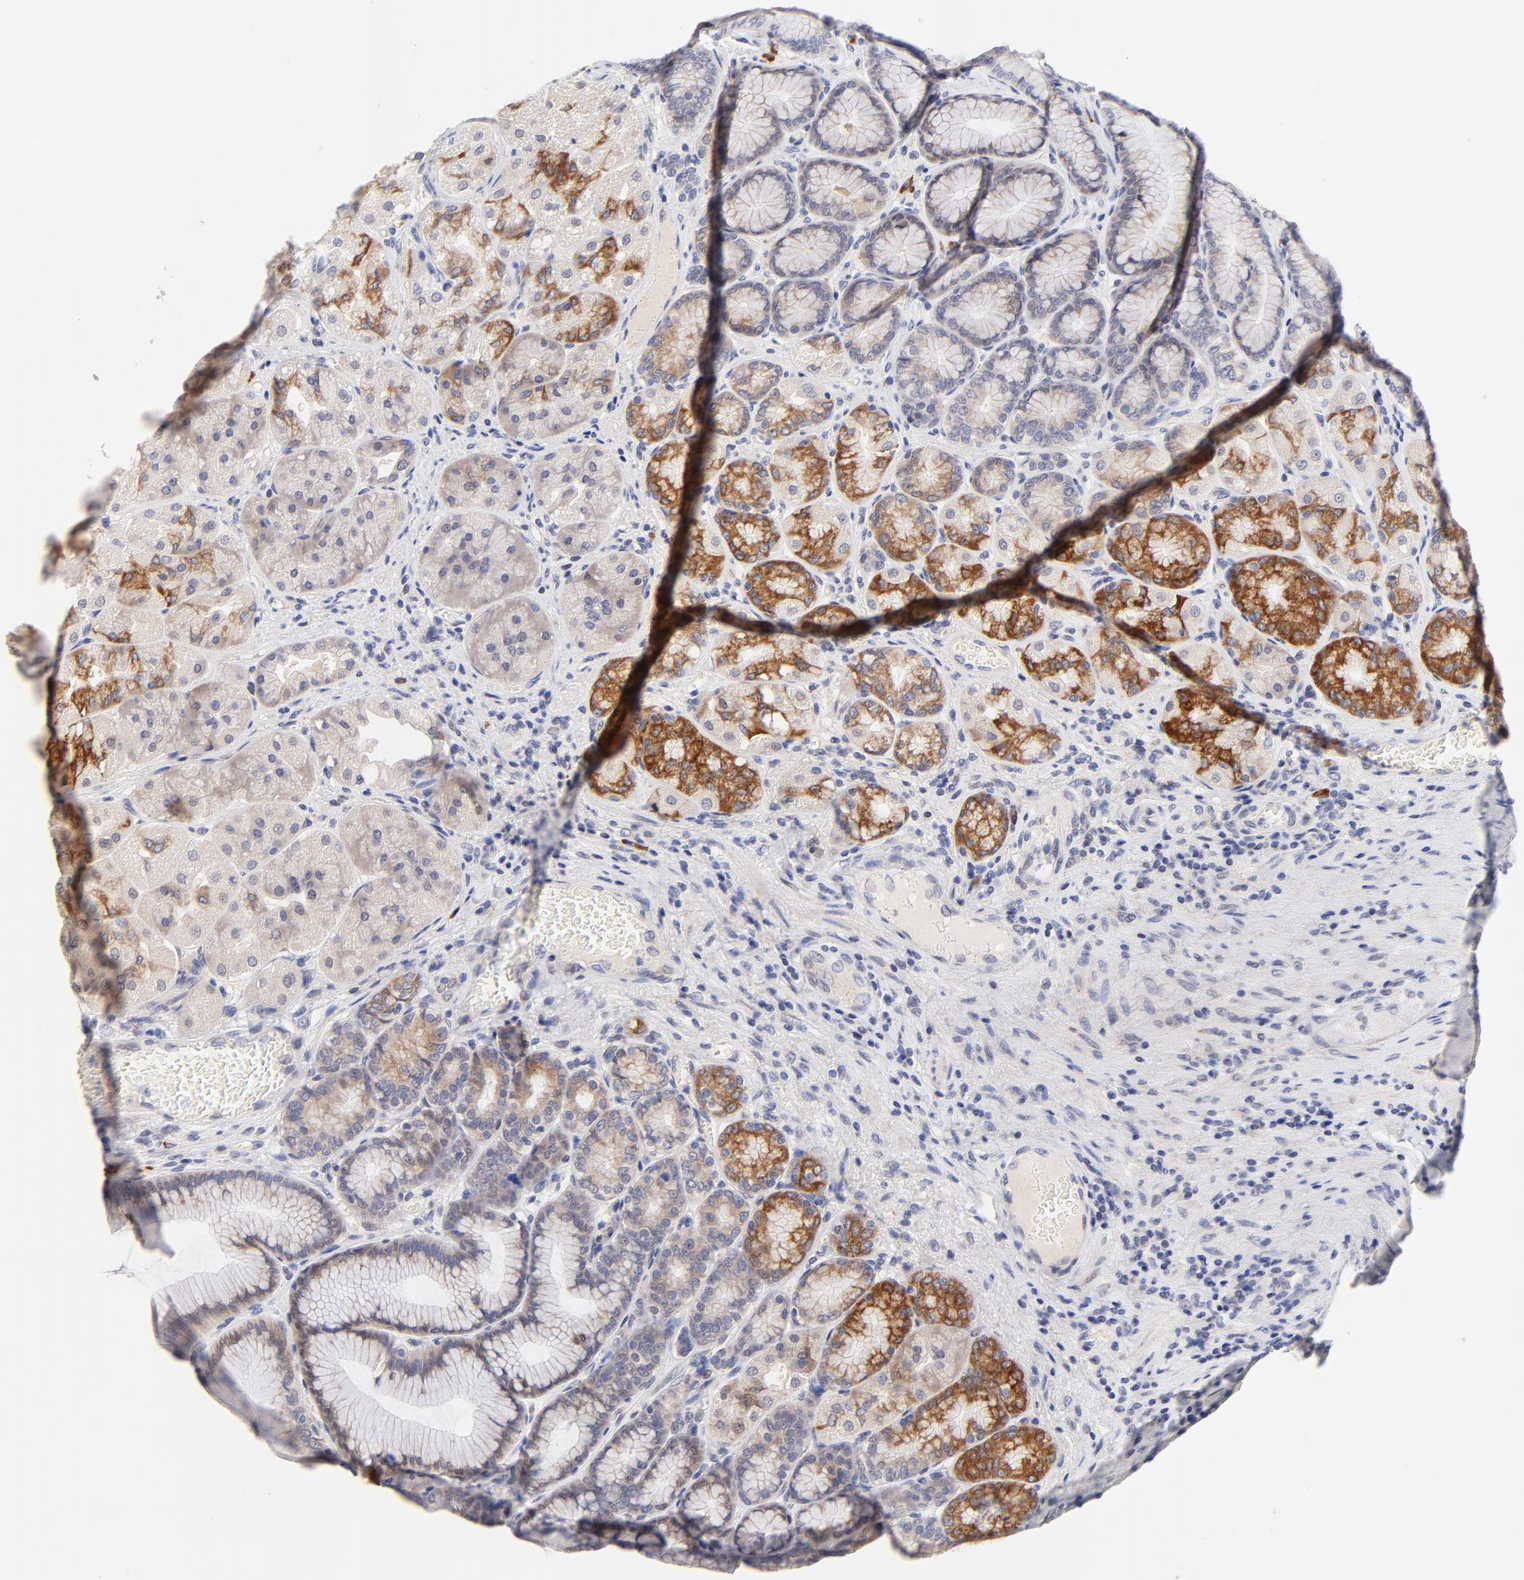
{"staining": {"intensity": "moderate", "quantity": "<25%", "location": "cytoplasmic/membranous"}, "tissue": "stomach", "cell_type": "Glandular cells", "image_type": "normal", "snomed": [{"axis": "morphology", "description": "Normal tissue, NOS"}, {"axis": "morphology", "description": "Adenocarcinoma, NOS"}, {"axis": "topography", "description": "Stomach"}, {"axis": "topography", "description": "Stomach, lower"}], "caption": "DAB (3,3'-diaminobenzidine) immunohistochemical staining of normal human stomach reveals moderate cytoplasmic/membranous protein staining in about <25% of glandular cells.", "gene": "AFF2", "patient": {"sex": "female", "age": 65}}